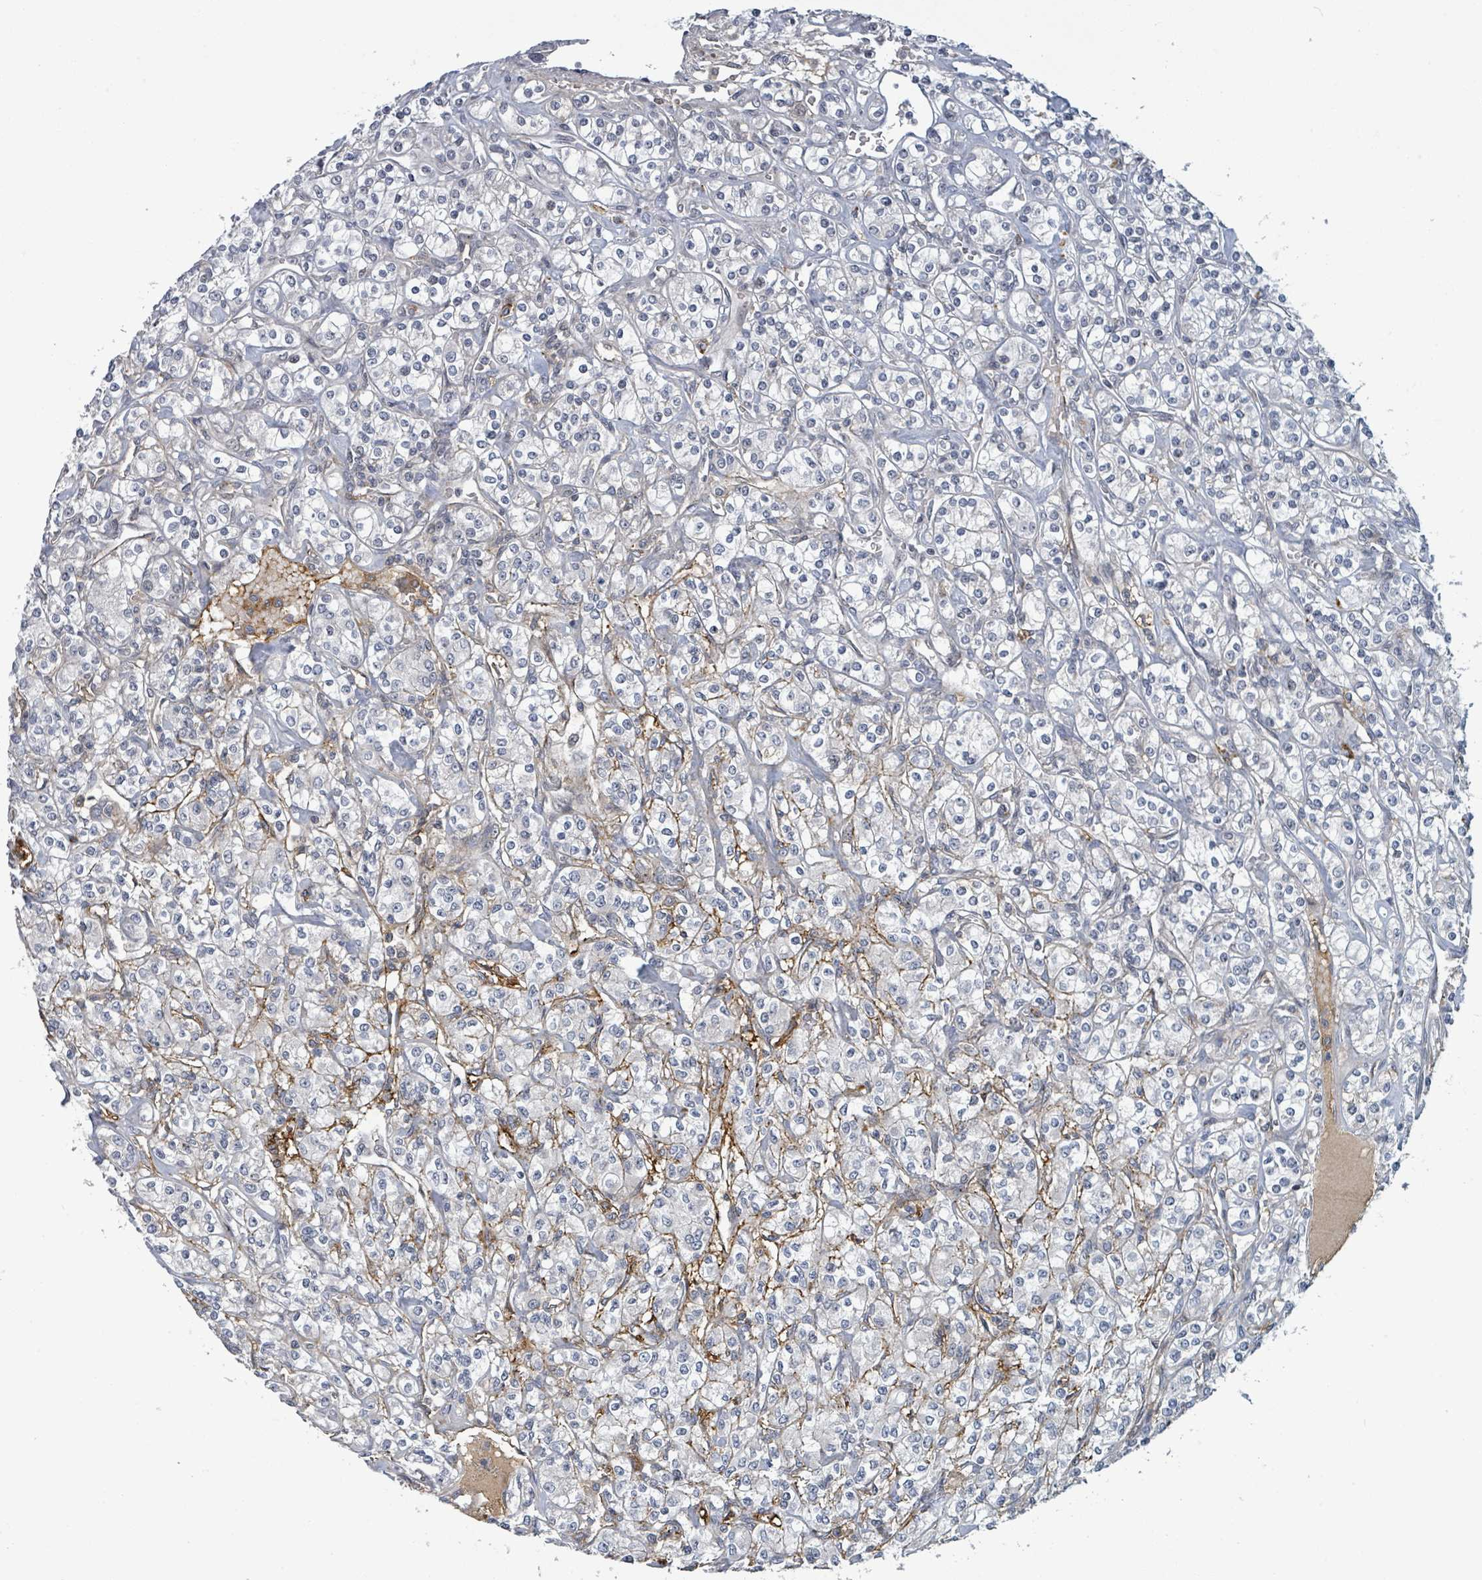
{"staining": {"intensity": "negative", "quantity": "none", "location": "none"}, "tissue": "renal cancer", "cell_type": "Tumor cells", "image_type": "cancer", "snomed": [{"axis": "morphology", "description": "Adenocarcinoma, NOS"}, {"axis": "topography", "description": "Kidney"}], "caption": "This is a image of immunohistochemistry staining of renal cancer (adenocarcinoma), which shows no positivity in tumor cells. The staining is performed using DAB brown chromogen with nuclei counter-stained in using hematoxylin.", "gene": "GTF3C1", "patient": {"sex": "male", "age": 77}}